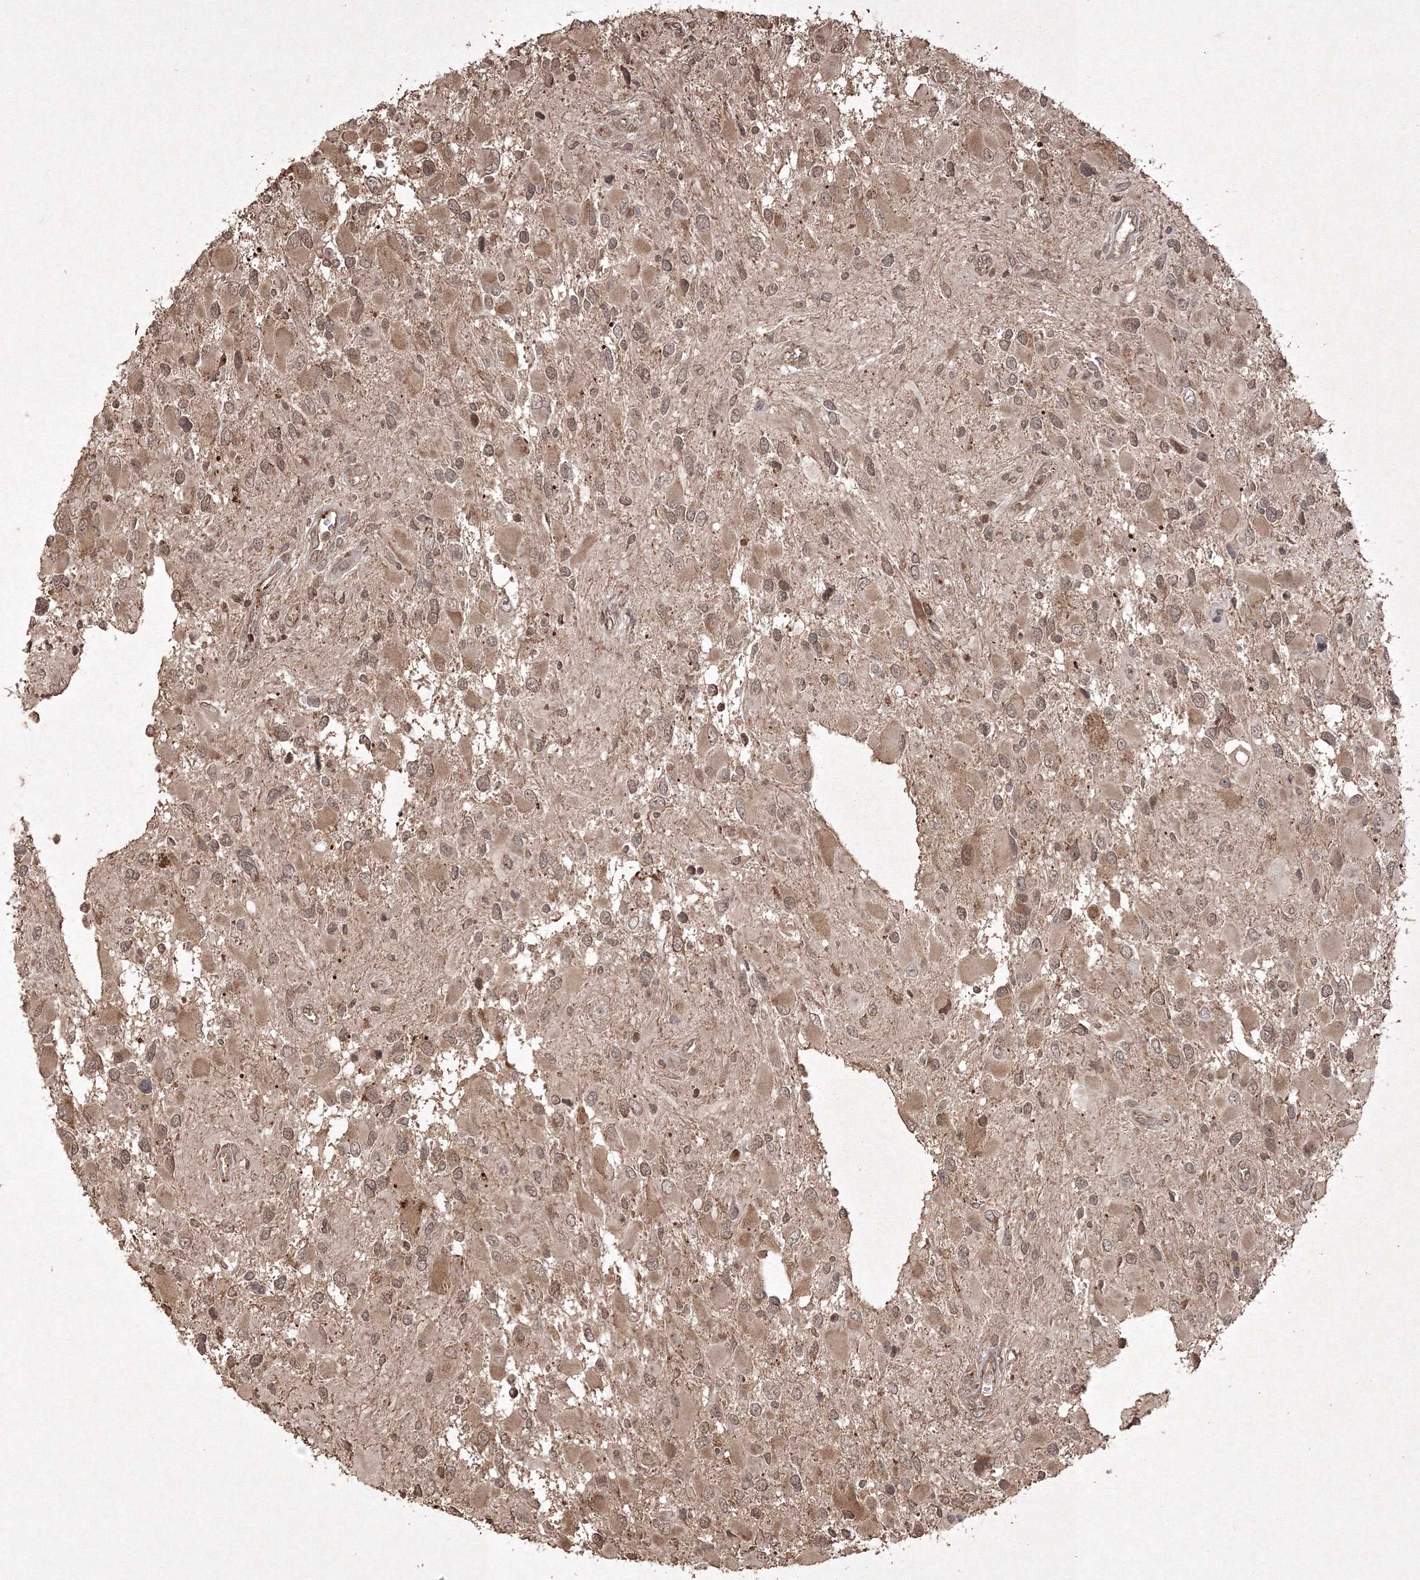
{"staining": {"intensity": "moderate", "quantity": ">75%", "location": "cytoplasmic/membranous,nuclear"}, "tissue": "glioma", "cell_type": "Tumor cells", "image_type": "cancer", "snomed": [{"axis": "morphology", "description": "Glioma, malignant, High grade"}, {"axis": "topography", "description": "Brain"}], "caption": "Tumor cells display medium levels of moderate cytoplasmic/membranous and nuclear positivity in approximately >75% of cells in malignant high-grade glioma.", "gene": "PELI3", "patient": {"sex": "male", "age": 53}}